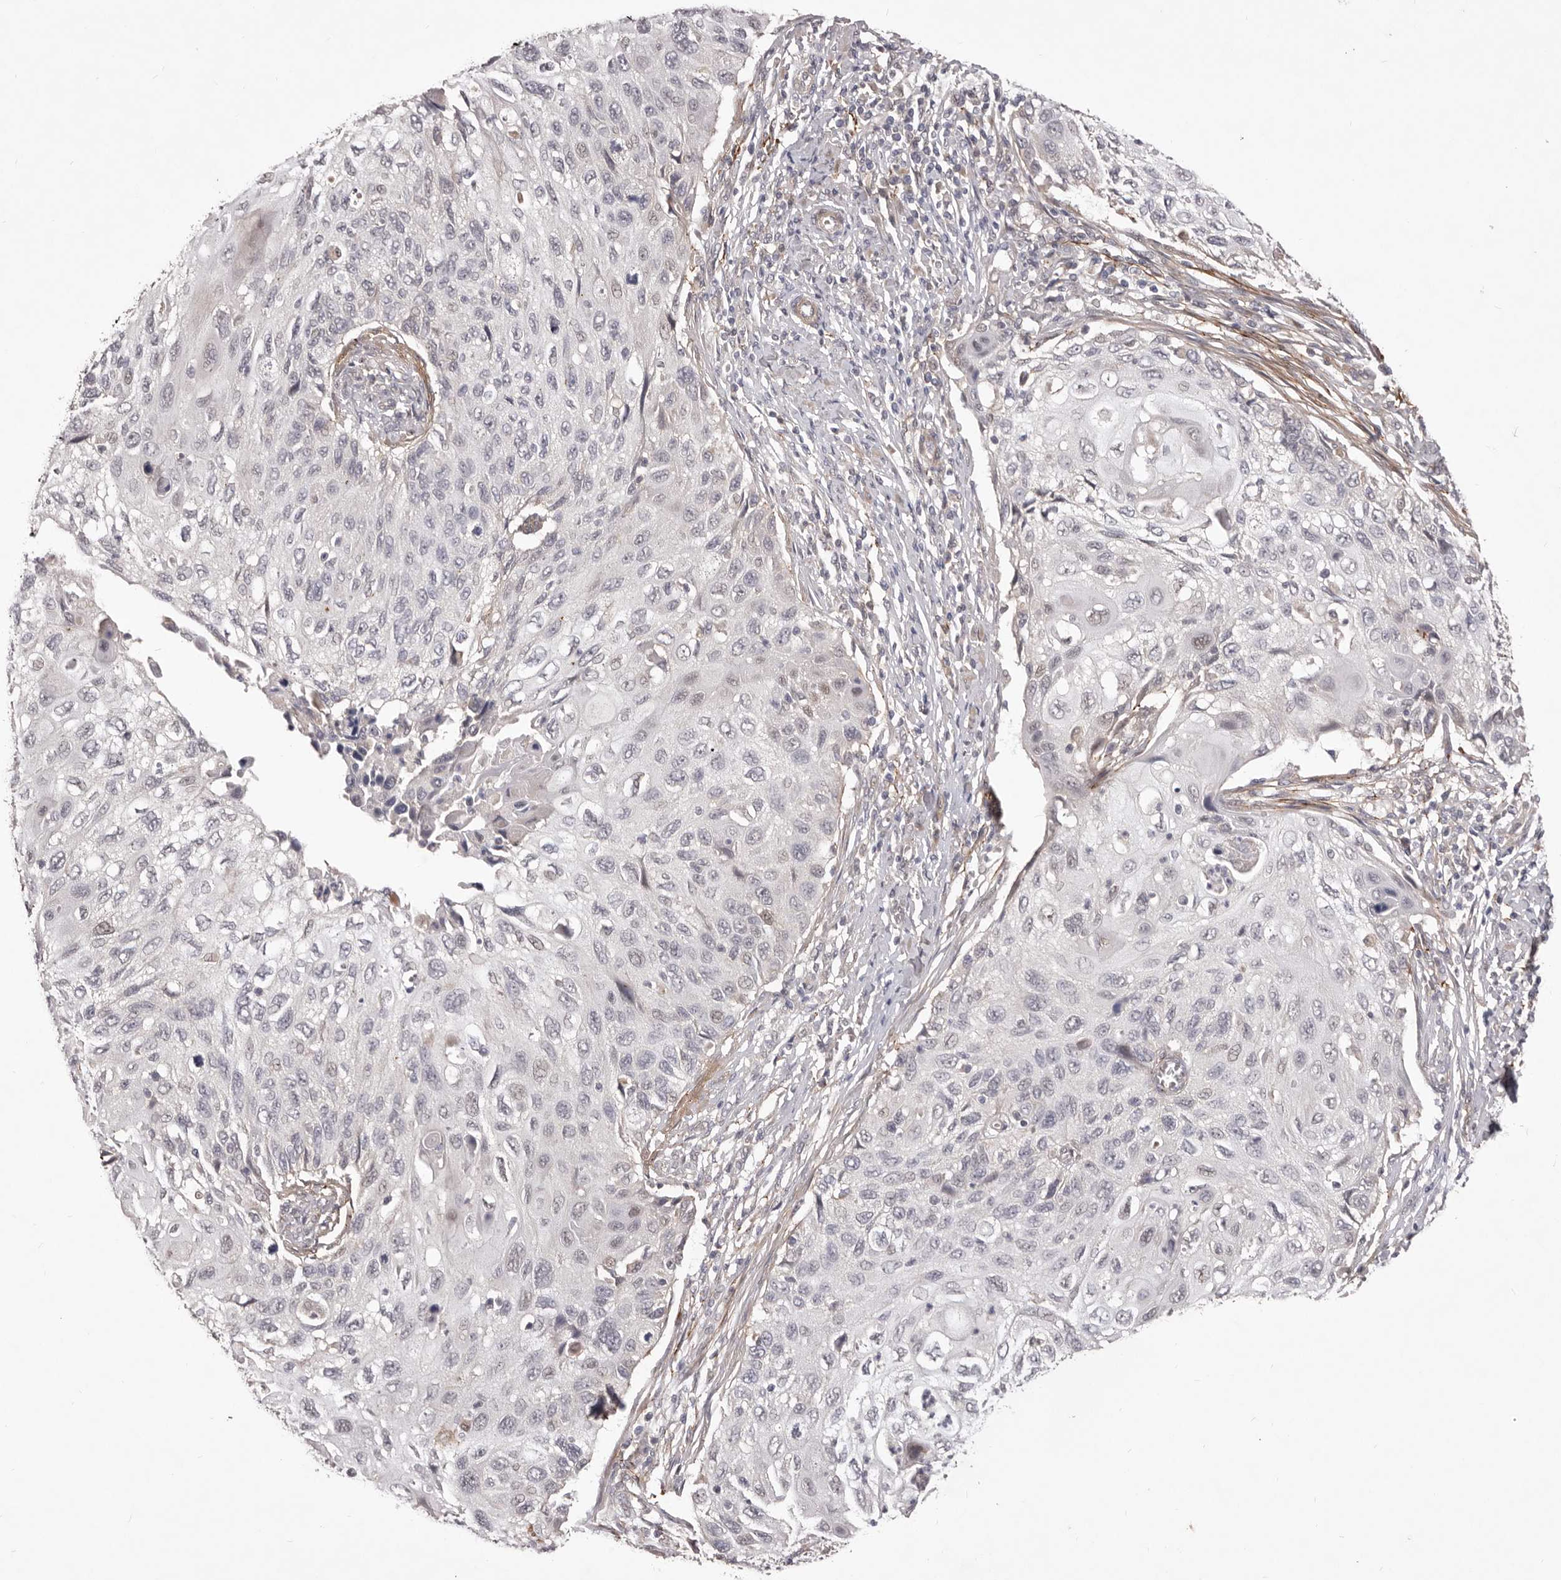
{"staining": {"intensity": "negative", "quantity": "none", "location": "none"}, "tissue": "cervical cancer", "cell_type": "Tumor cells", "image_type": "cancer", "snomed": [{"axis": "morphology", "description": "Squamous cell carcinoma, NOS"}, {"axis": "topography", "description": "Cervix"}], "caption": "A high-resolution micrograph shows immunohistochemistry staining of cervical cancer (squamous cell carcinoma), which shows no significant staining in tumor cells. Nuclei are stained in blue.", "gene": "HBS1L", "patient": {"sex": "female", "age": 70}}